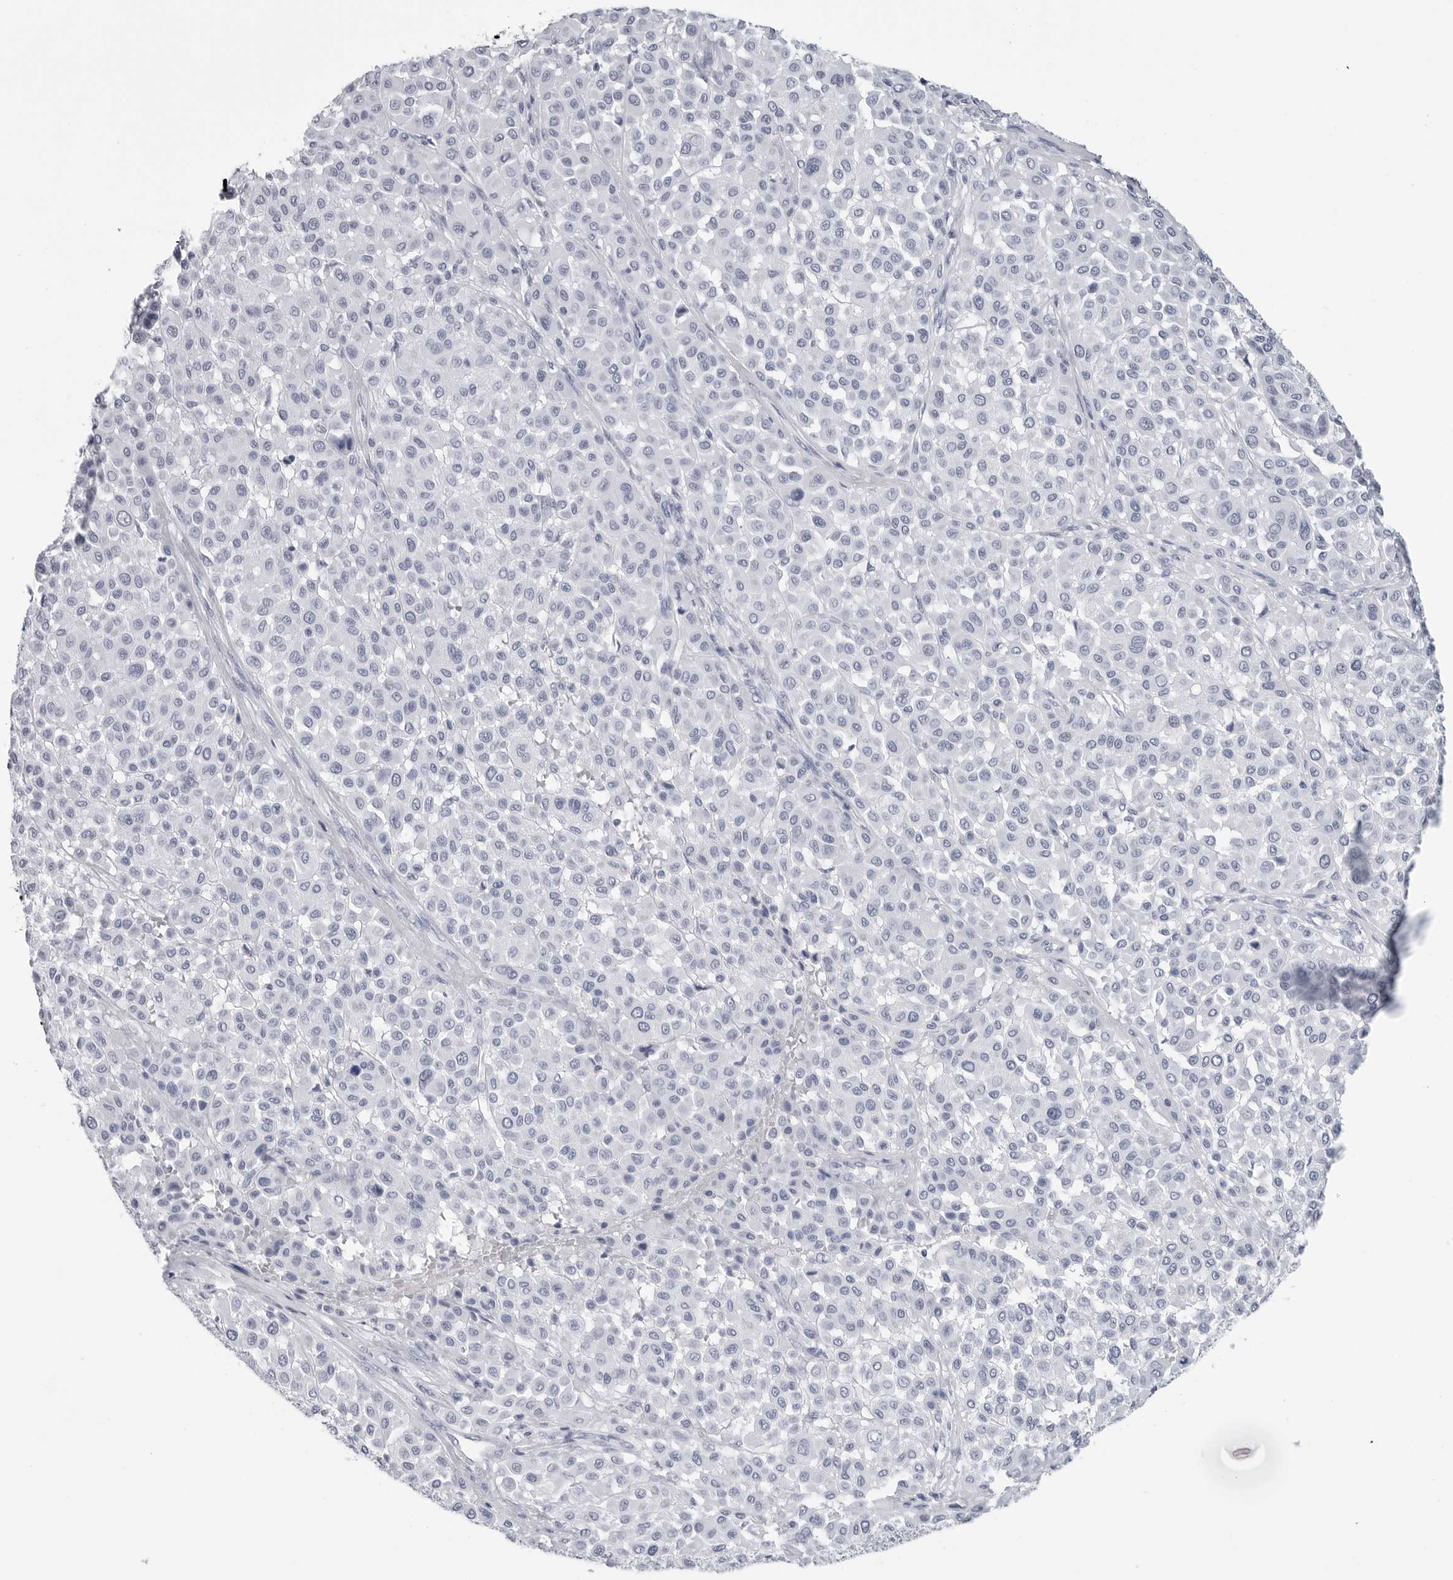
{"staining": {"intensity": "negative", "quantity": "none", "location": "none"}, "tissue": "melanoma", "cell_type": "Tumor cells", "image_type": "cancer", "snomed": [{"axis": "morphology", "description": "Malignant melanoma, Metastatic site"}, {"axis": "topography", "description": "Soft tissue"}], "caption": "IHC photomicrograph of human malignant melanoma (metastatic site) stained for a protein (brown), which reveals no positivity in tumor cells.", "gene": "CSH1", "patient": {"sex": "male", "age": 41}}